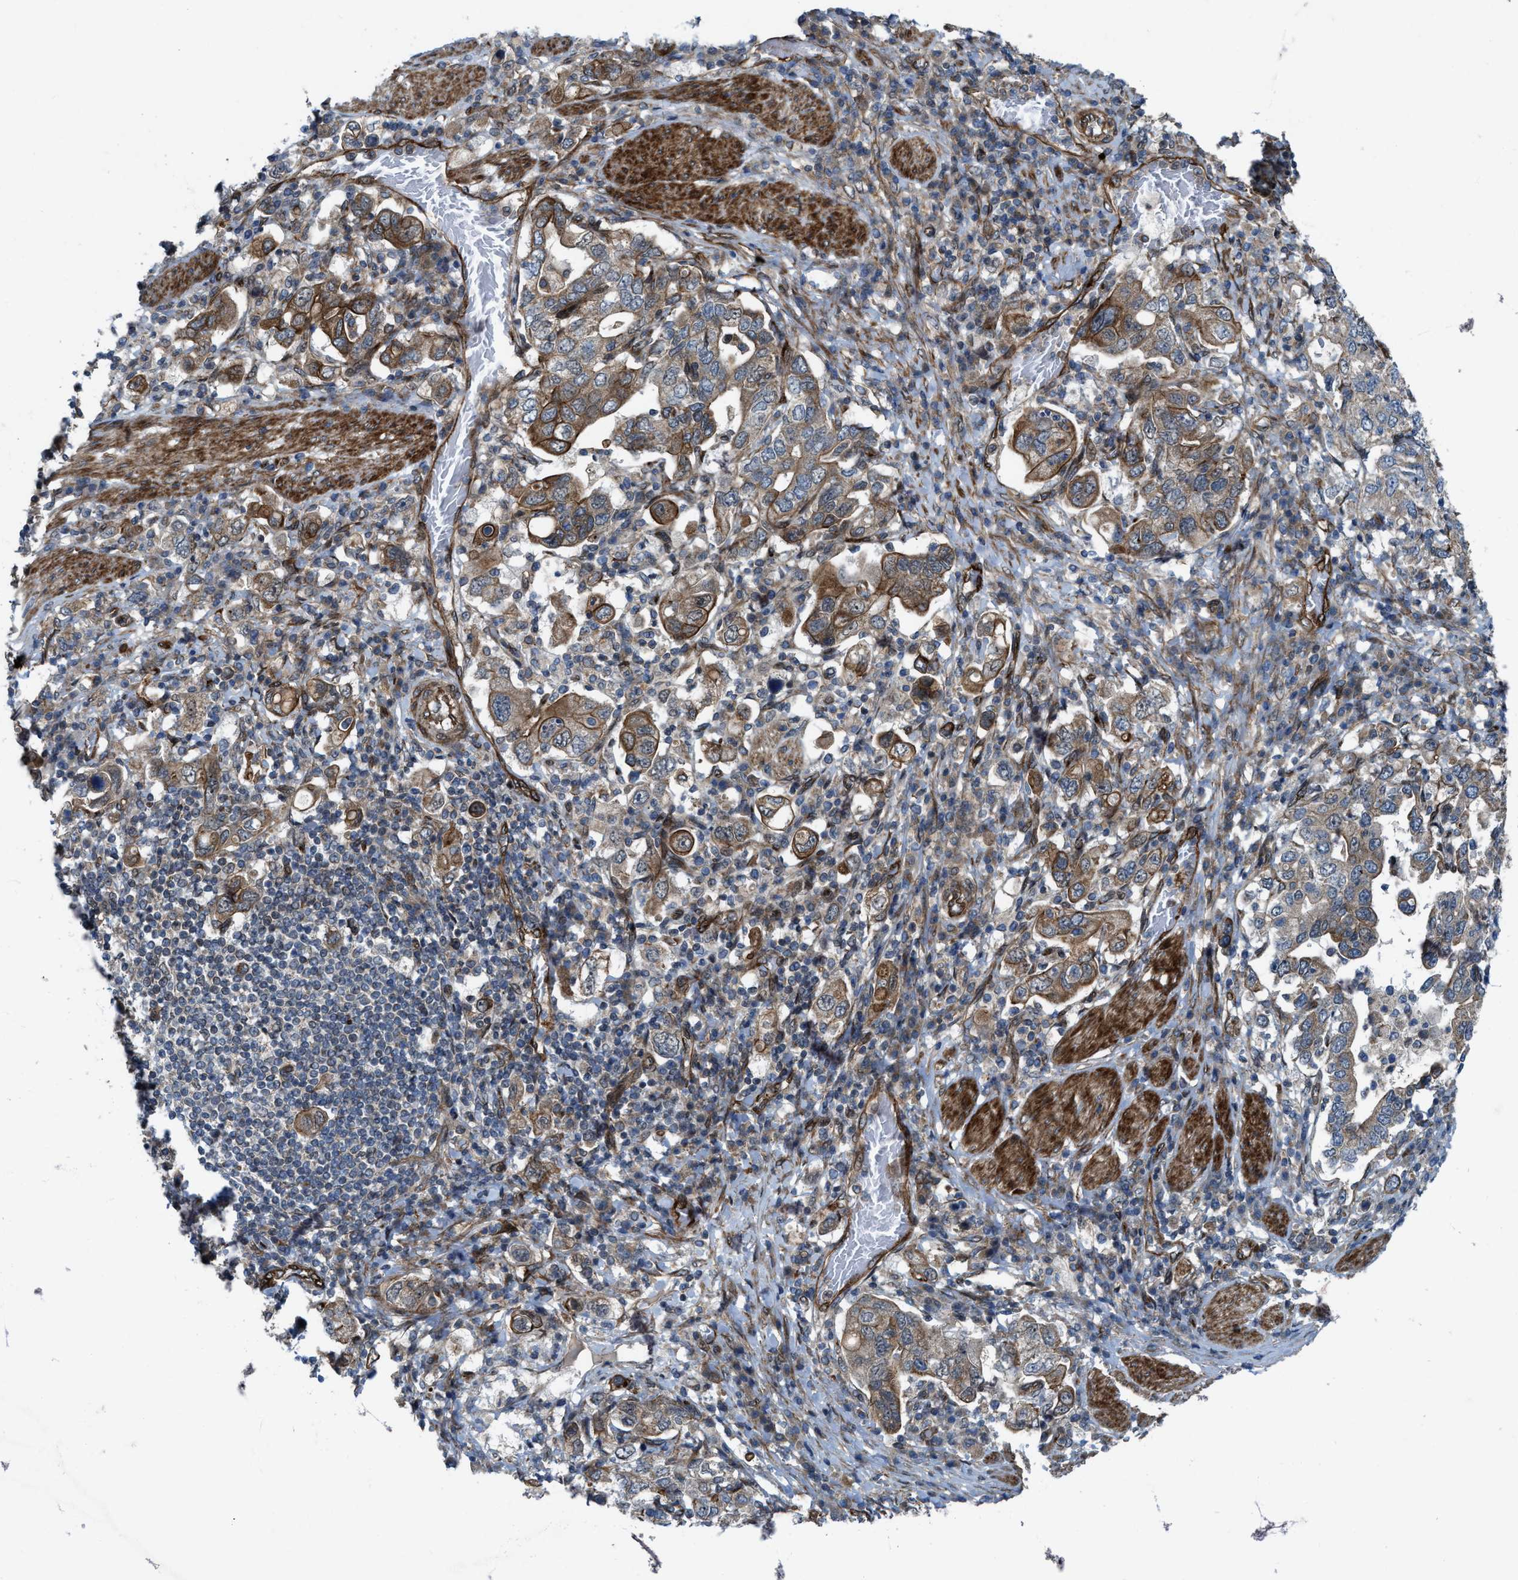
{"staining": {"intensity": "weak", "quantity": ">75%", "location": "cytoplasmic/membranous"}, "tissue": "stomach cancer", "cell_type": "Tumor cells", "image_type": "cancer", "snomed": [{"axis": "morphology", "description": "Adenocarcinoma, NOS"}, {"axis": "topography", "description": "Stomach, upper"}], "caption": "An image of stomach cancer stained for a protein displays weak cytoplasmic/membranous brown staining in tumor cells.", "gene": "URGCP", "patient": {"sex": "male", "age": 62}}